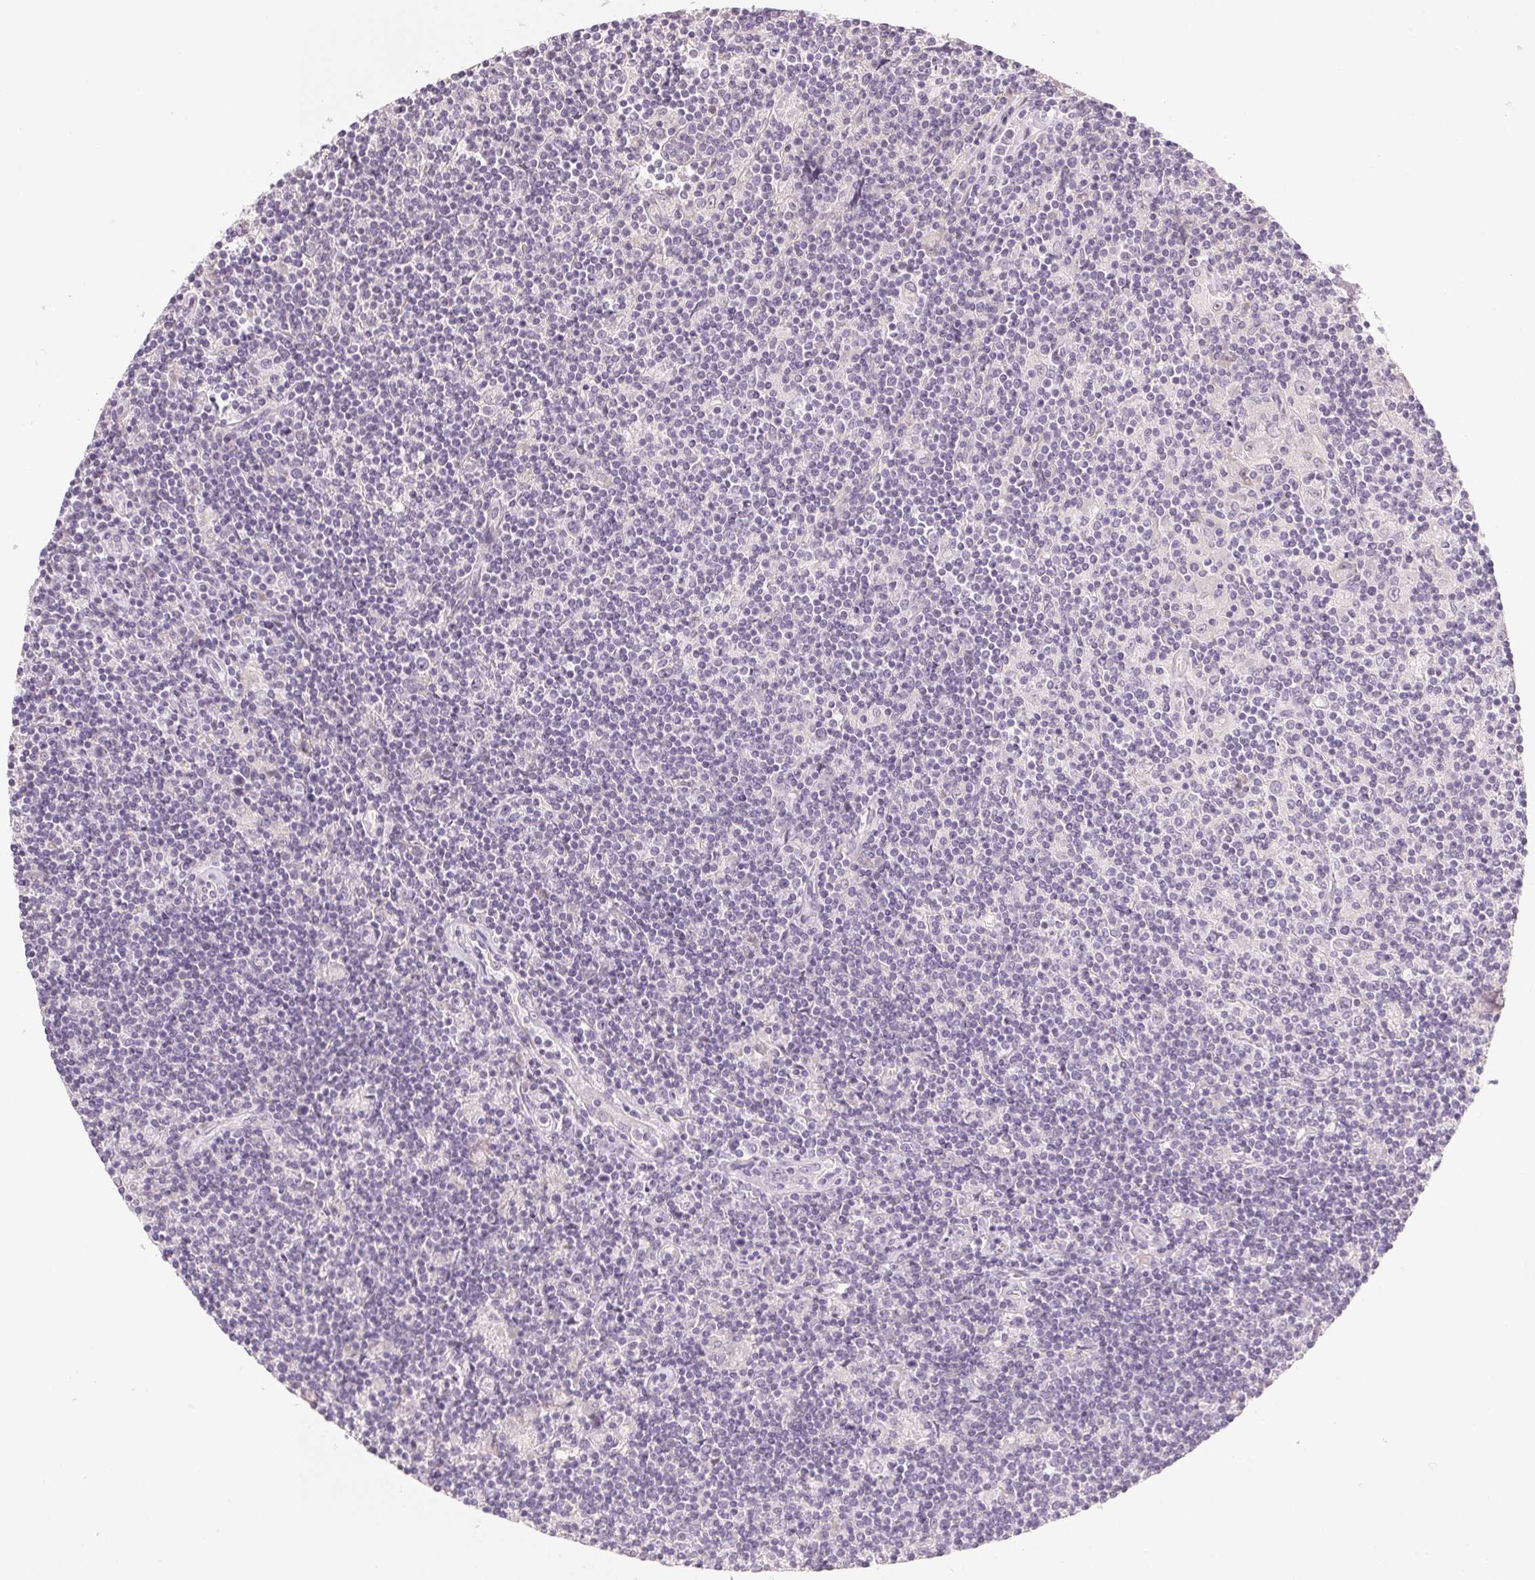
{"staining": {"intensity": "negative", "quantity": "none", "location": "none"}, "tissue": "lymphoma", "cell_type": "Tumor cells", "image_type": "cancer", "snomed": [{"axis": "morphology", "description": "Hodgkin's disease, NOS"}, {"axis": "topography", "description": "Lymph node"}], "caption": "Immunohistochemical staining of human lymphoma reveals no significant staining in tumor cells.", "gene": "MYBL1", "patient": {"sex": "male", "age": 40}}